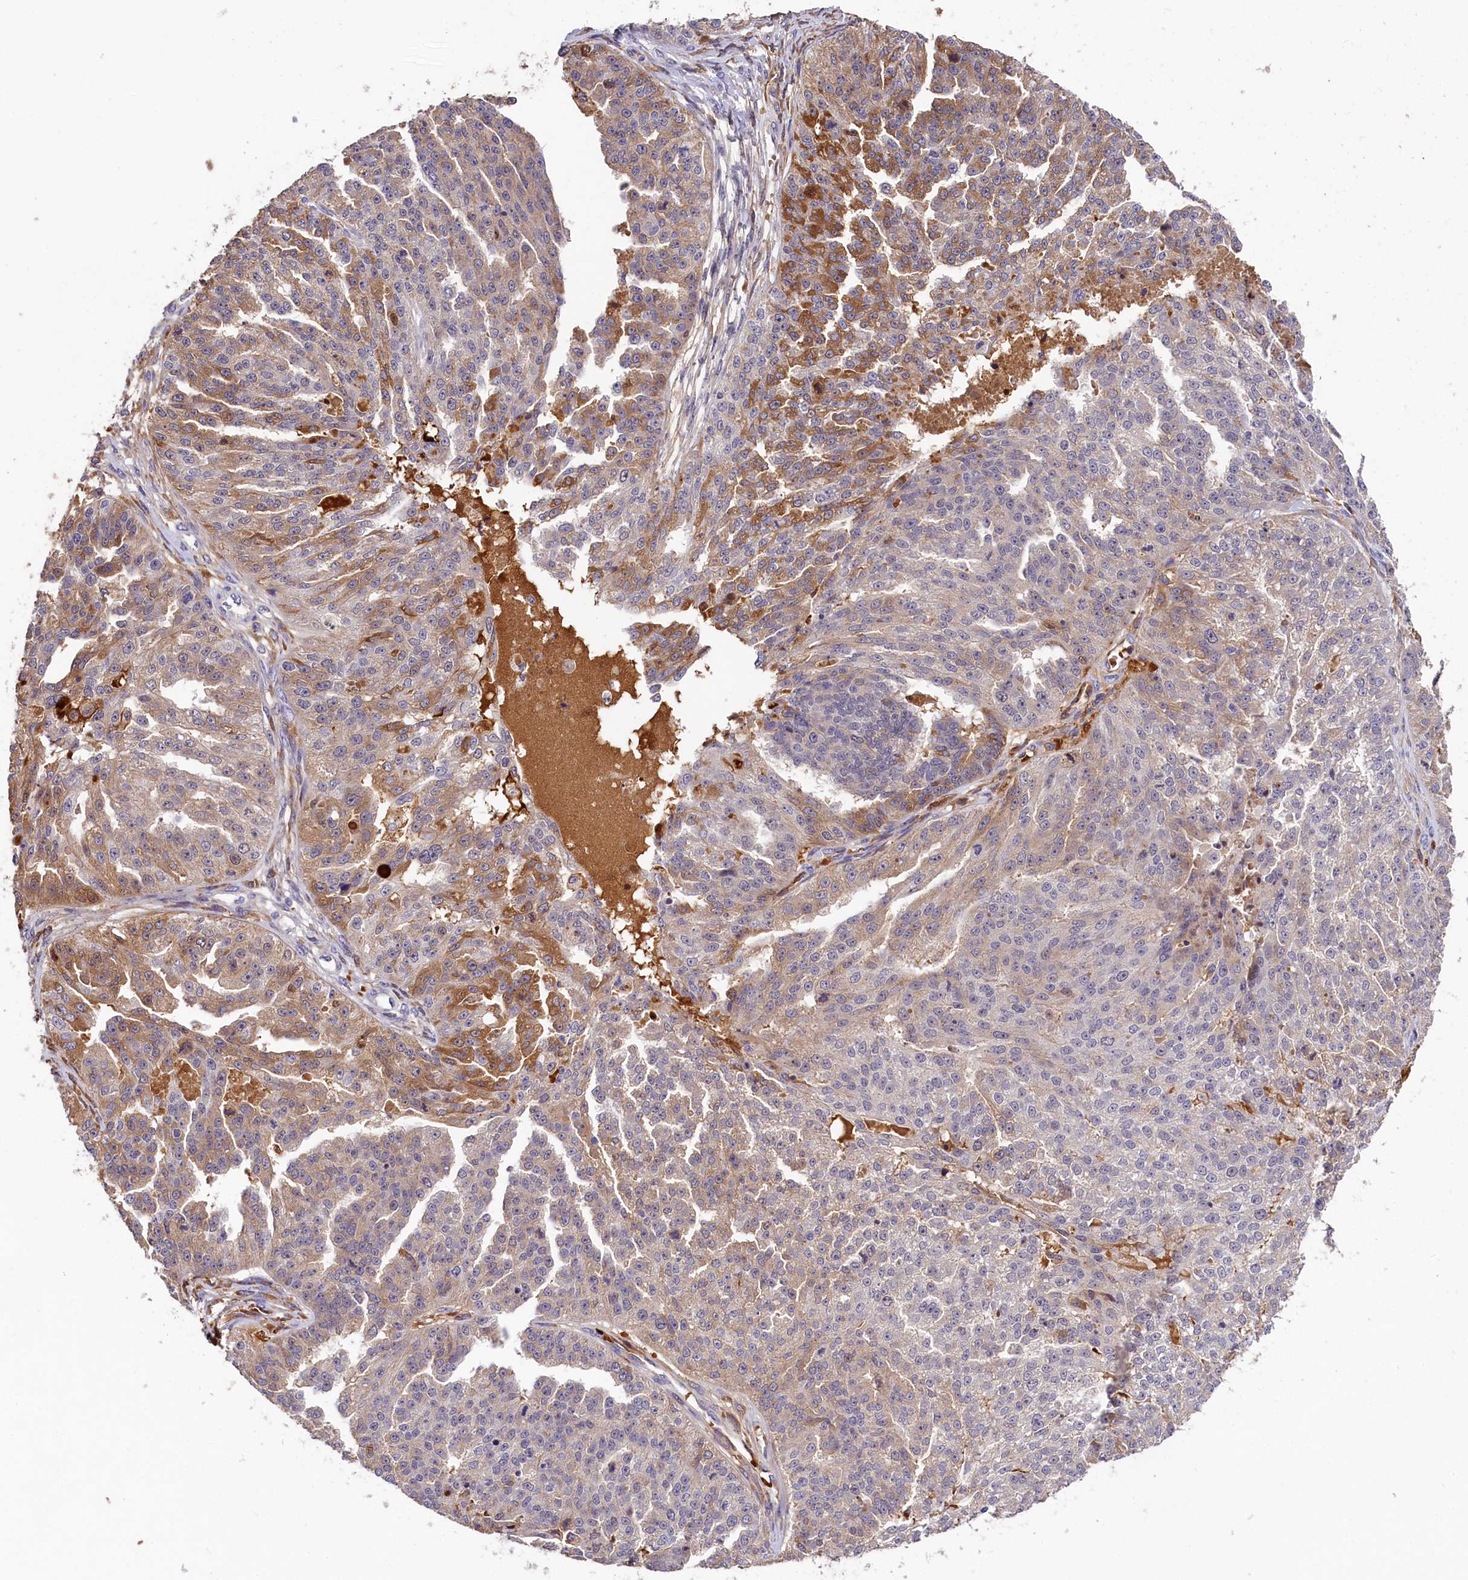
{"staining": {"intensity": "moderate", "quantity": "<25%", "location": "cytoplasmic/membranous"}, "tissue": "ovarian cancer", "cell_type": "Tumor cells", "image_type": "cancer", "snomed": [{"axis": "morphology", "description": "Cystadenocarcinoma, serous, NOS"}, {"axis": "topography", "description": "Ovary"}], "caption": "Immunohistochemical staining of ovarian serous cystadenocarcinoma exhibits moderate cytoplasmic/membranous protein expression in approximately <25% of tumor cells.", "gene": "PHAF1", "patient": {"sex": "female", "age": 58}}